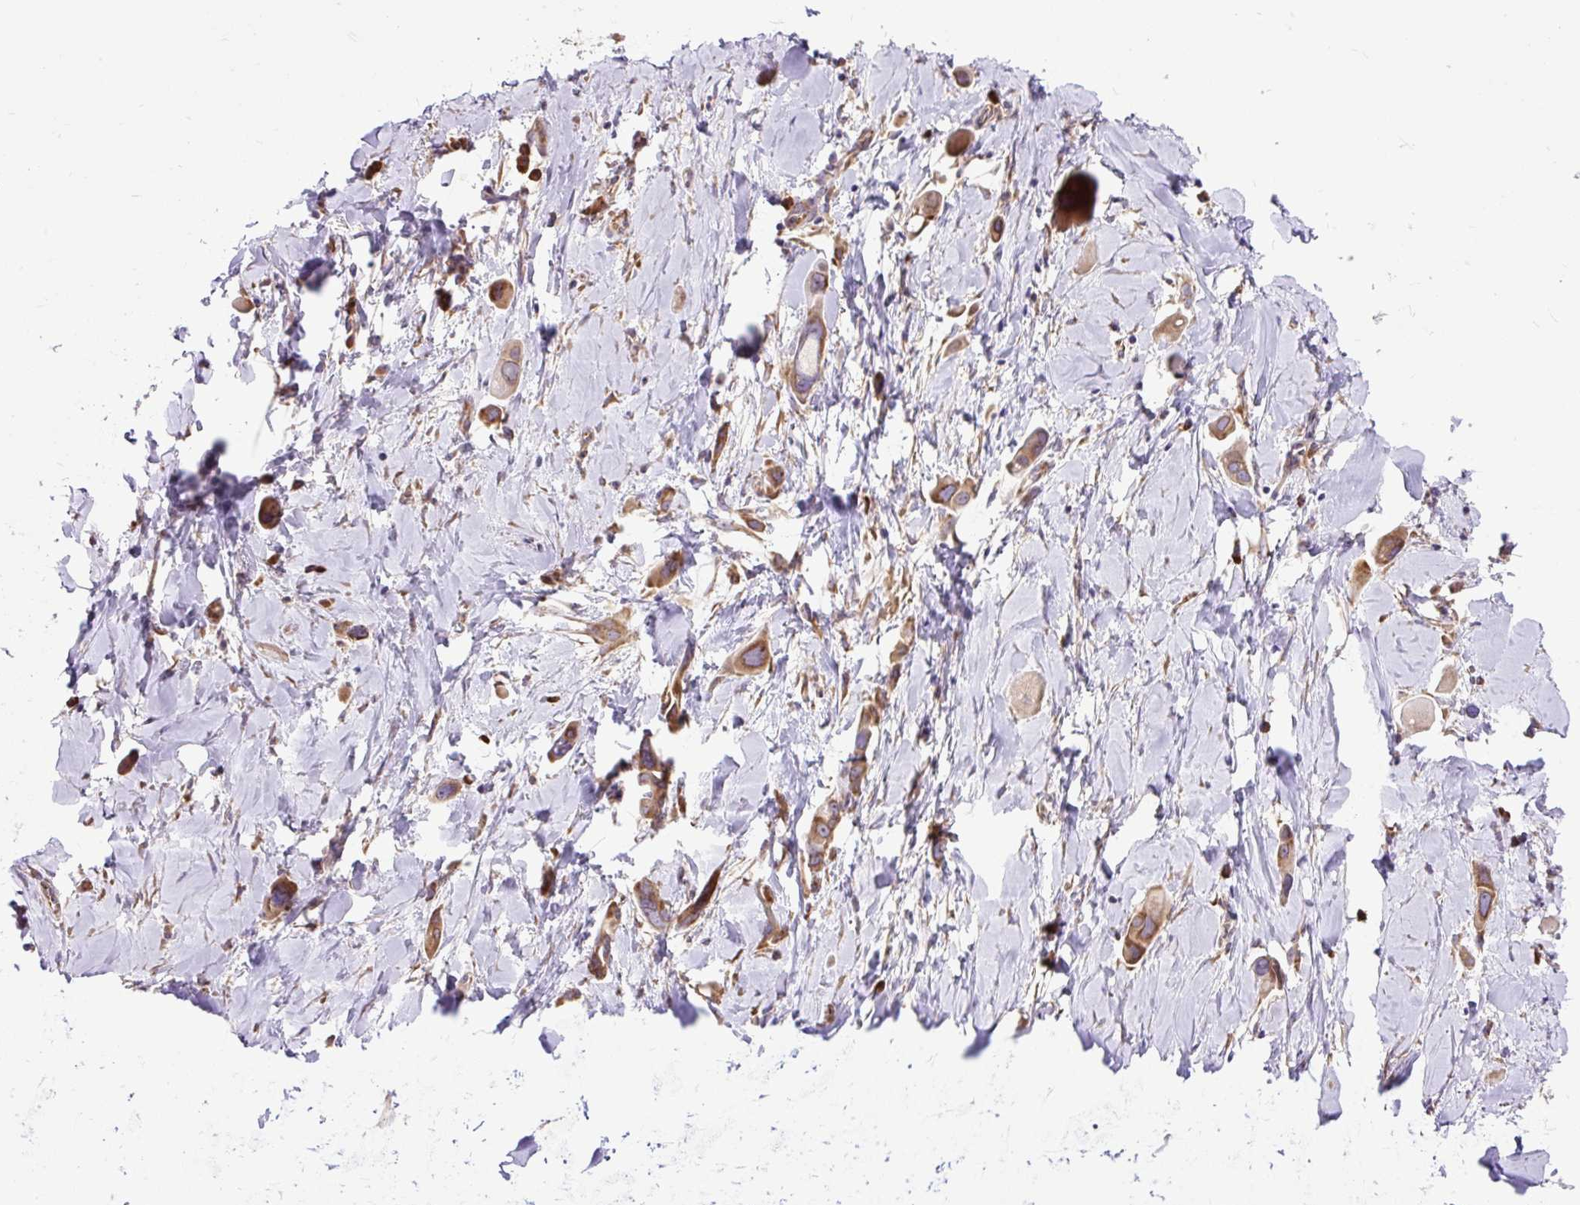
{"staining": {"intensity": "moderate", "quantity": "25%-75%", "location": "cytoplasmic/membranous"}, "tissue": "lung cancer", "cell_type": "Tumor cells", "image_type": "cancer", "snomed": [{"axis": "morphology", "description": "Adenocarcinoma, NOS"}, {"axis": "topography", "description": "Lung"}], "caption": "Immunohistochemical staining of lung cancer shows medium levels of moderate cytoplasmic/membranous positivity in about 25%-75% of tumor cells.", "gene": "RPS5", "patient": {"sex": "male", "age": 76}}